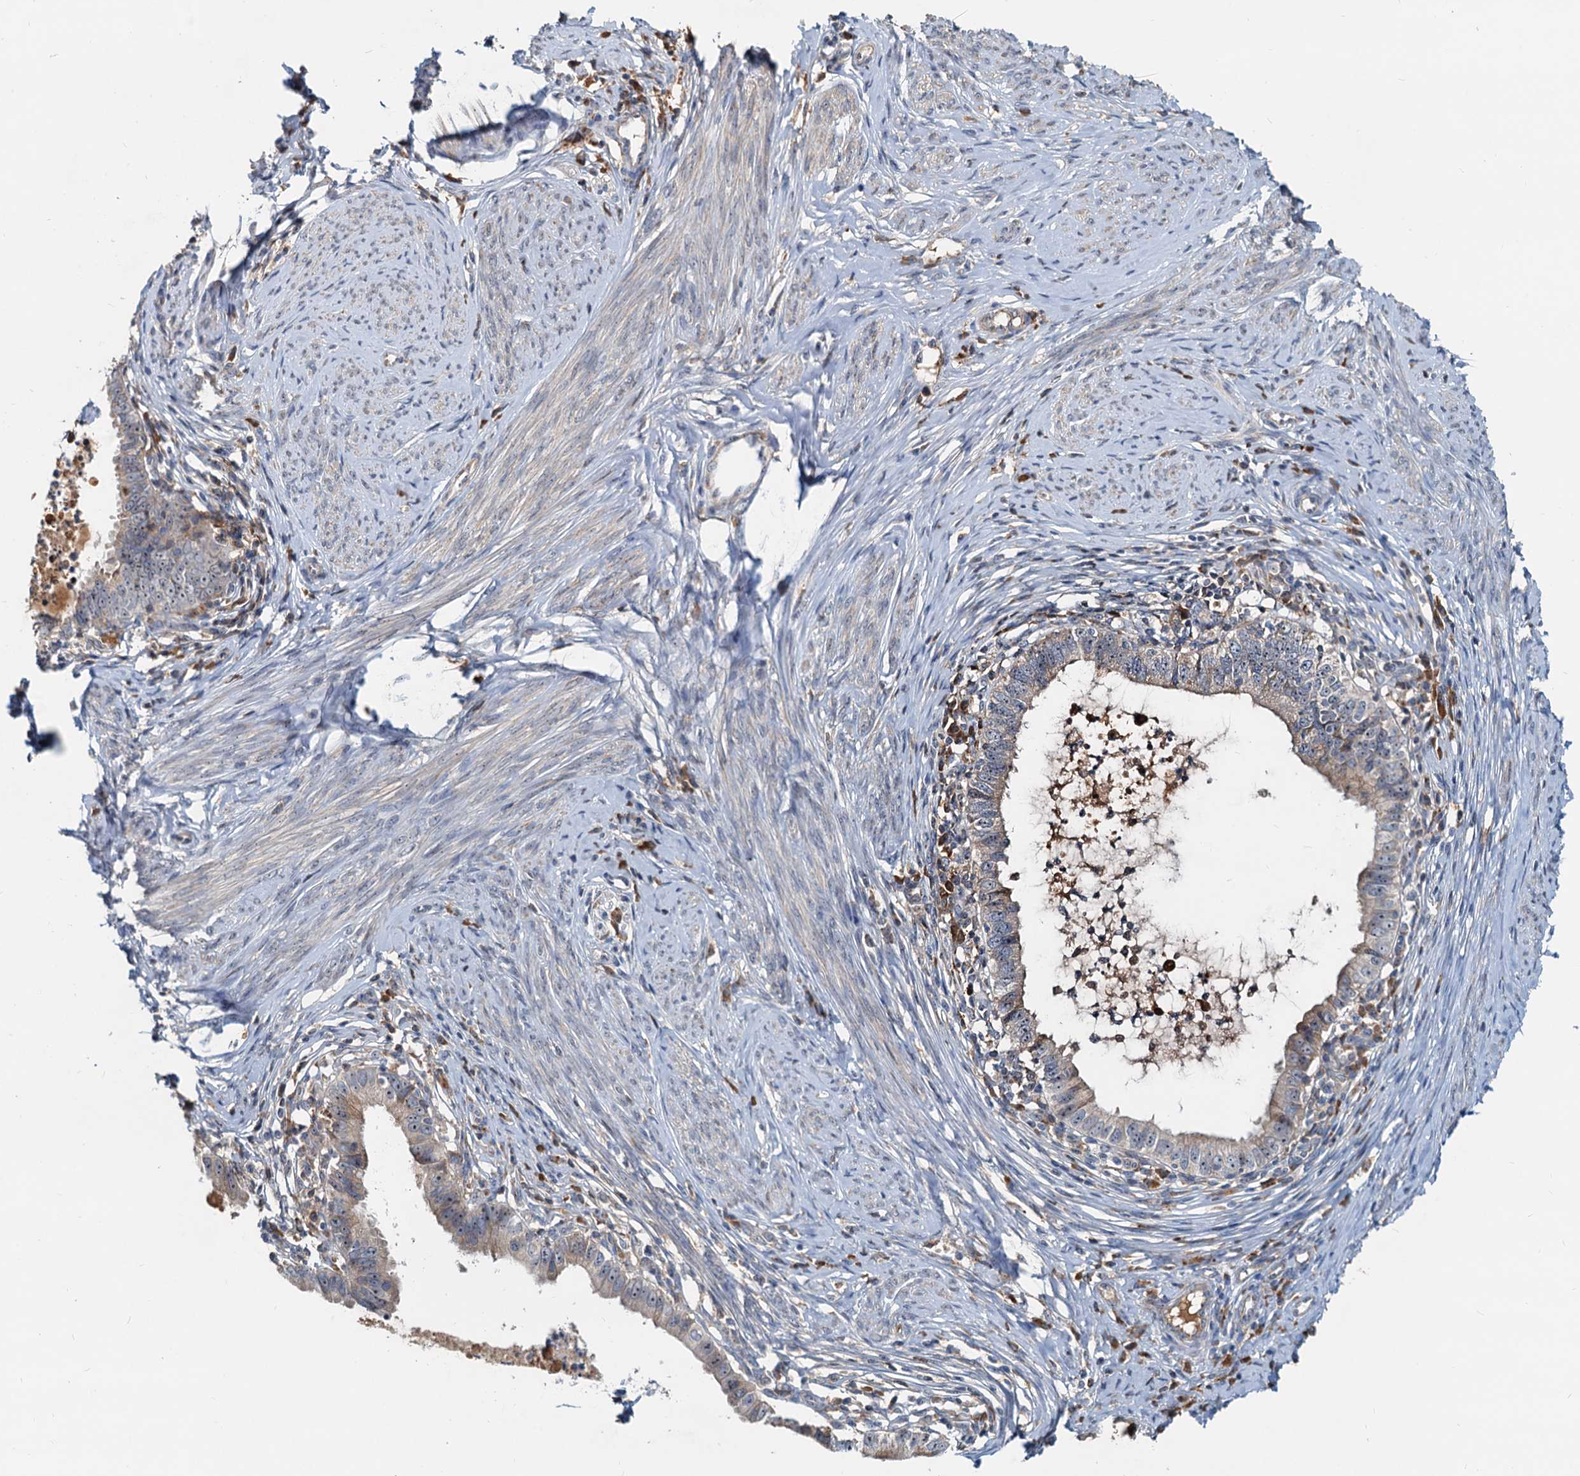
{"staining": {"intensity": "negative", "quantity": "none", "location": "none"}, "tissue": "cervical cancer", "cell_type": "Tumor cells", "image_type": "cancer", "snomed": [{"axis": "morphology", "description": "Adenocarcinoma, NOS"}, {"axis": "topography", "description": "Cervix"}], "caption": "Tumor cells are negative for protein expression in human adenocarcinoma (cervical). The staining is performed using DAB brown chromogen with nuclei counter-stained in using hematoxylin.", "gene": "RGS7BP", "patient": {"sex": "female", "age": 36}}